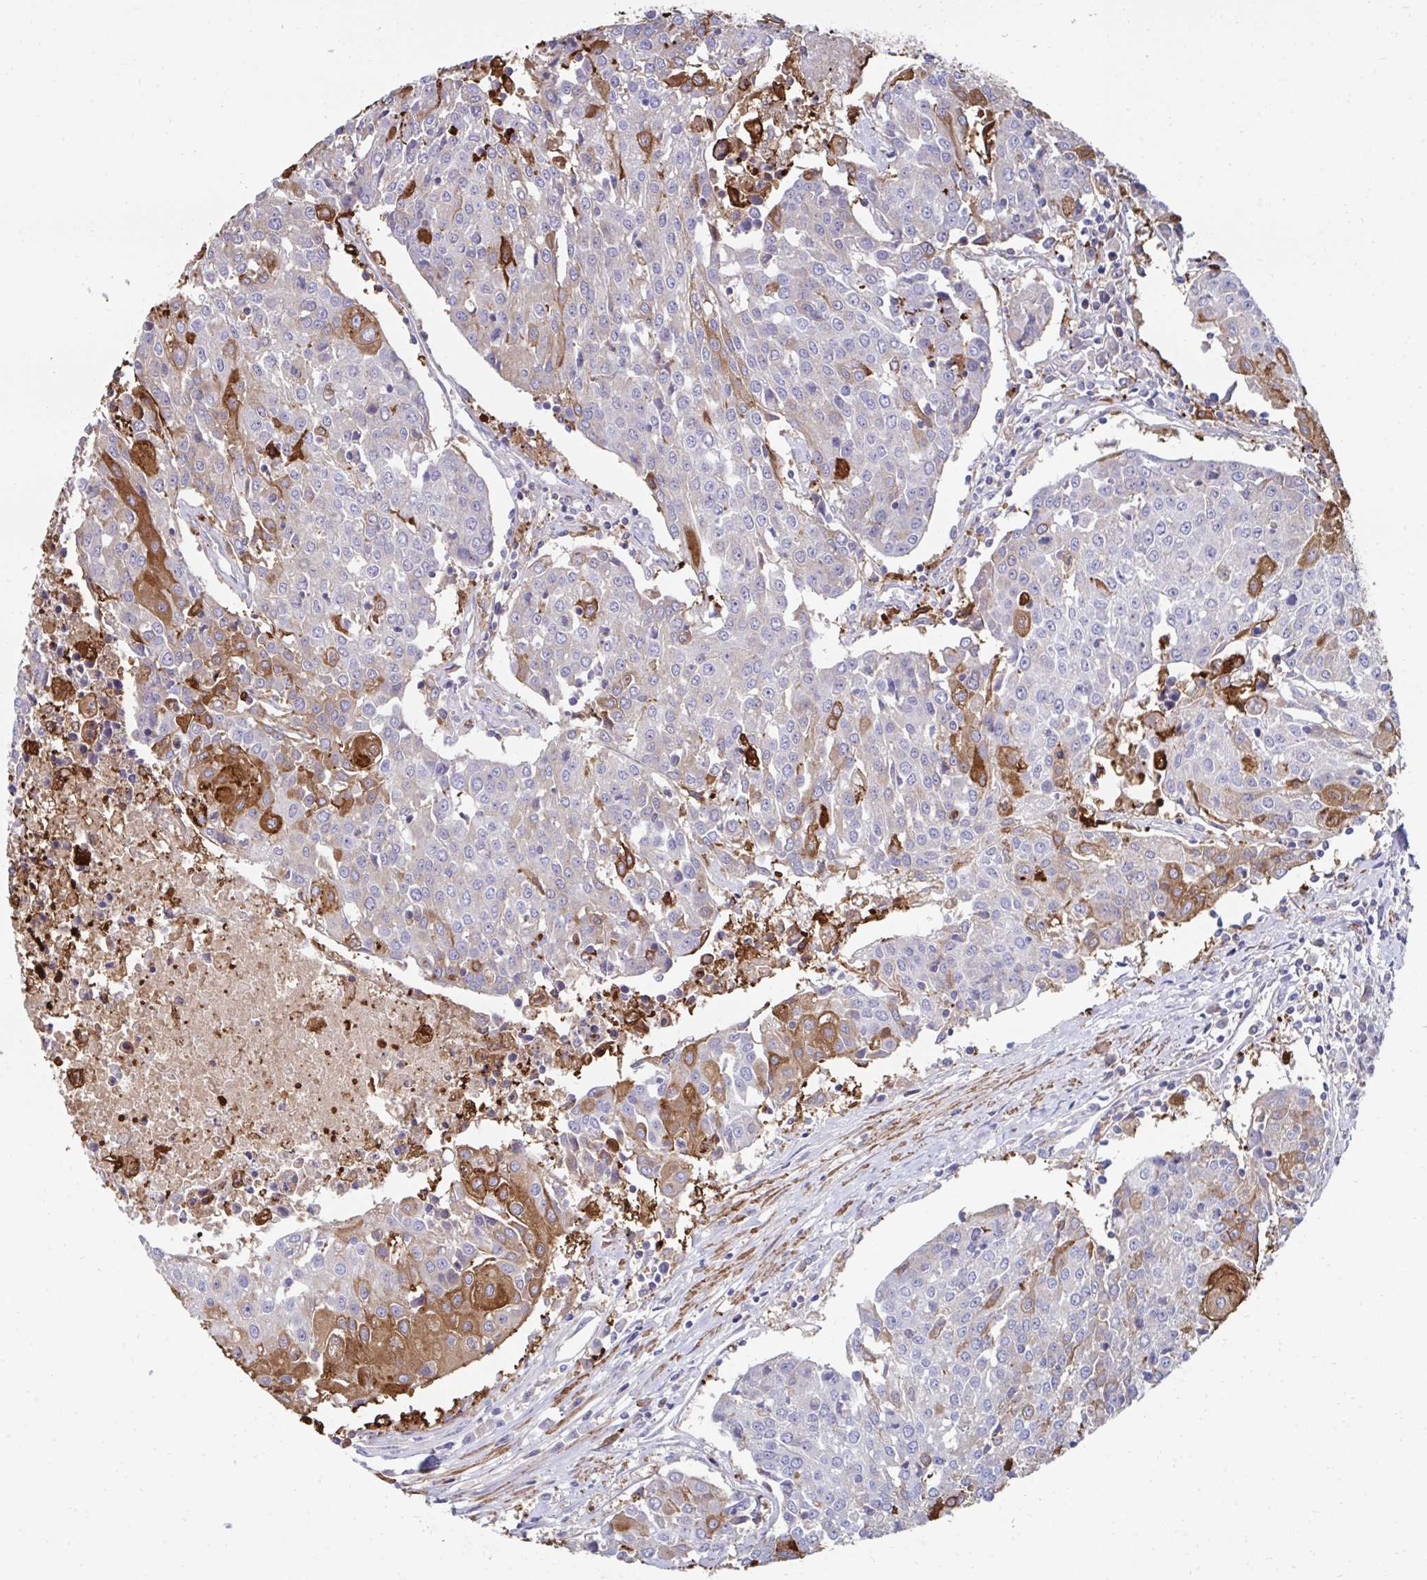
{"staining": {"intensity": "strong", "quantity": "<25%", "location": "cytoplasmic/membranous"}, "tissue": "urothelial cancer", "cell_type": "Tumor cells", "image_type": "cancer", "snomed": [{"axis": "morphology", "description": "Urothelial carcinoma, High grade"}, {"axis": "topography", "description": "Urinary bladder"}], "caption": "This micrograph displays IHC staining of human urothelial cancer, with medium strong cytoplasmic/membranous expression in approximately <25% of tumor cells.", "gene": "FBXL13", "patient": {"sex": "female", "age": 85}}